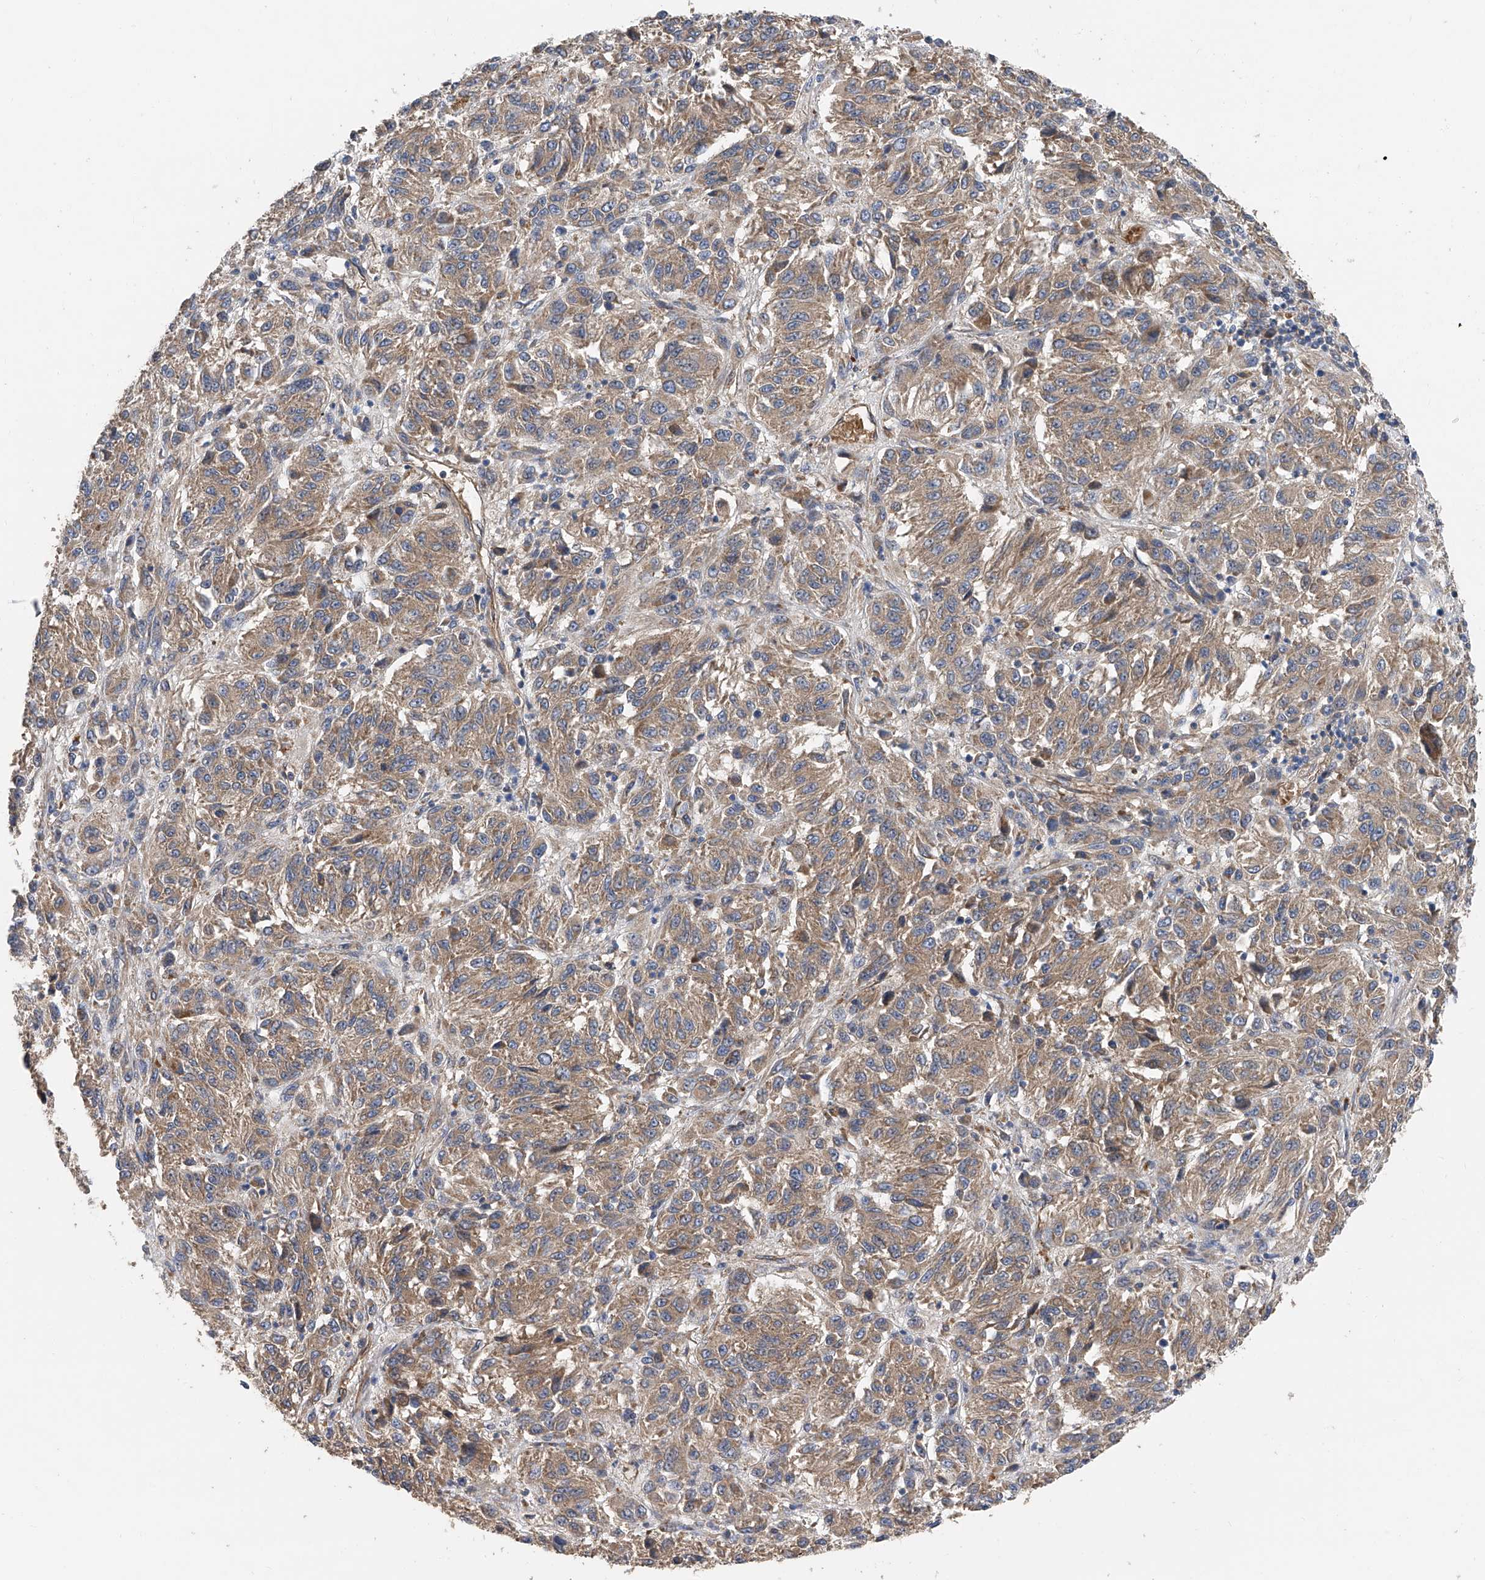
{"staining": {"intensity": "moderate", "quantity": ">75%", "location": "cytoplasmic/membranous"}, "tissue": "melanoma", "cell_type": "Tumor cells", "image_type": "cancer", "snomed": [{"axis": "morphology", "description": "Malignant melanoma, Metastatic site"}, {"axis": "topography", "description": "Lung"}], "caption": "Human melanoma stained with a protein marker displays moderate staining in tumor cells.", "gene": "PTK2", "patient": {"sex": "male", "age": 64}}